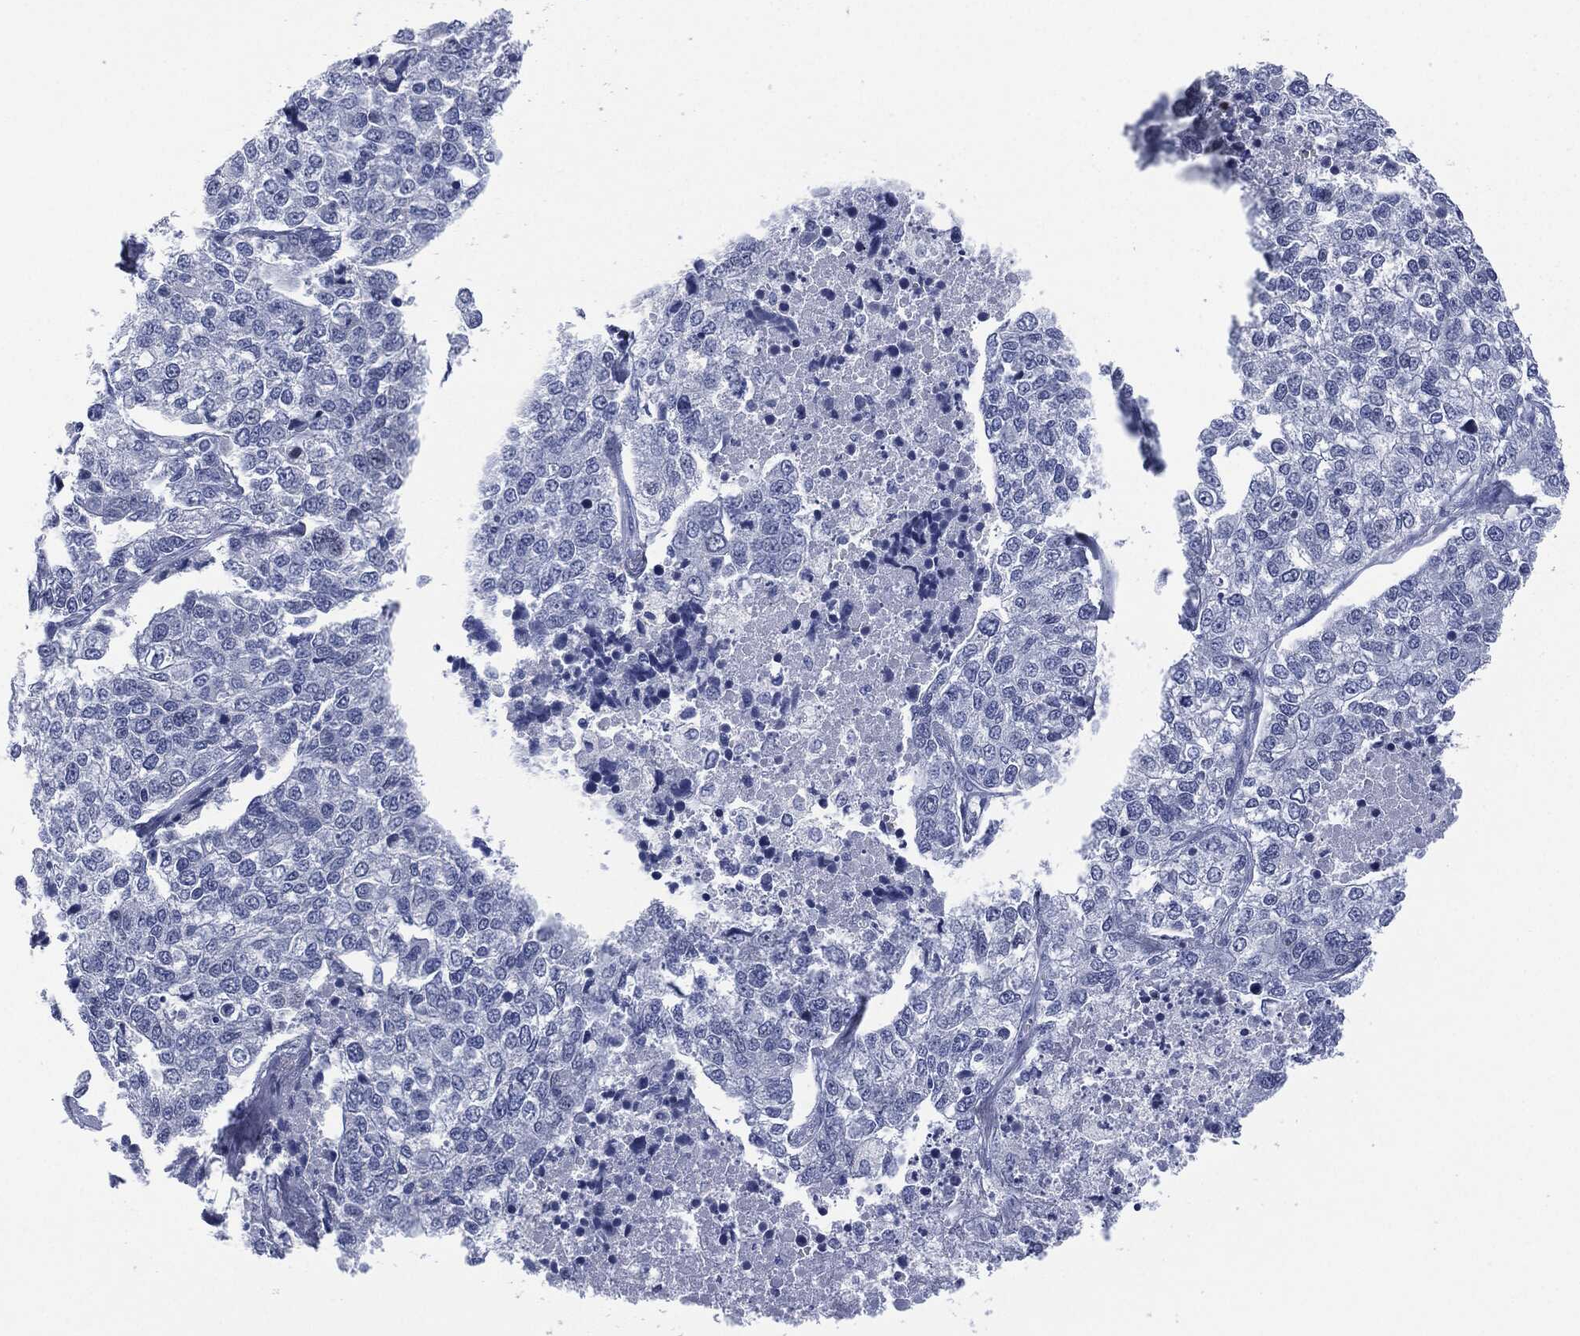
{"staining": {"intensity": "negative", "quantity": "none", "location": "none"}, "tissue": "lung cancer", "cell_type": "Tumor cells", "image_type": "cancer", "snomed": [{"axis": "morphology", "description": "Adenocarcinoma, NOS"}, {"axis": "topography", "description": "Lung"}], "caption": "High power microscopy image of an immunohistochemistry (IHC) photomicrograph of lung cancer, revealing no significant staining in tumor cells.", "gene": "MUC16", "patient": {"sex": "male", "age": 49}}